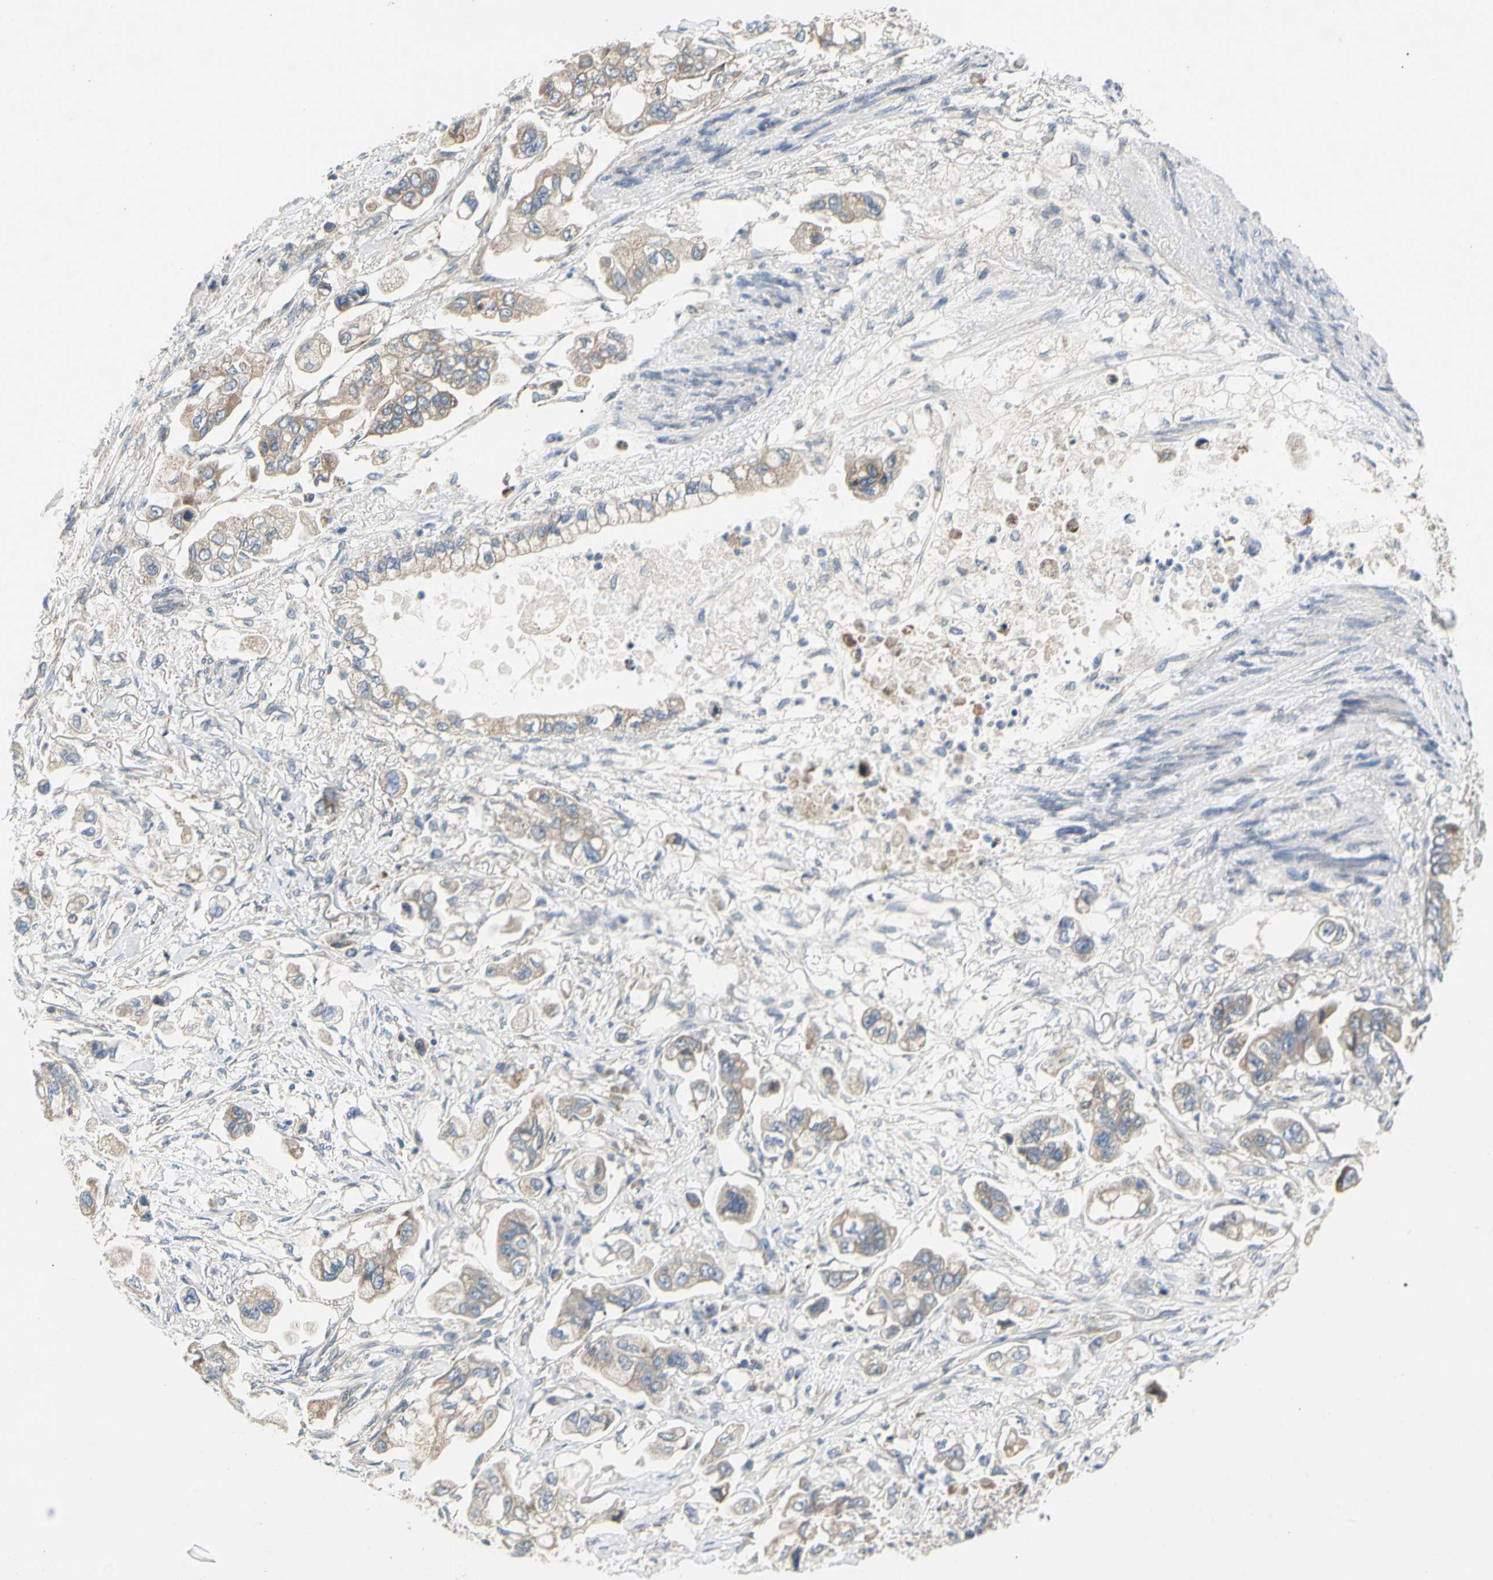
{"staining": {"intensity": "weak", "quantity": ">75%", "location": "cytoplasmic/membranous"}, "tissue": "stomach cancer", "cell_type": "Tumor cells", "image_type": "cancer", "snomed": [{"axis": "morphology", "description": "Adenocarcinoma, NOS"}, {"axis": "topography", "description": "Stomach"}], "caption": "Approximately >75% of tumor cells in human stomach adenocarcinoma show weak cytoplasmic/membranous protein positivity as visualized by brown immunohistochemical staining.", "gene": "KLHDC8B", "patient": {"sex": "male", "age": 62}}